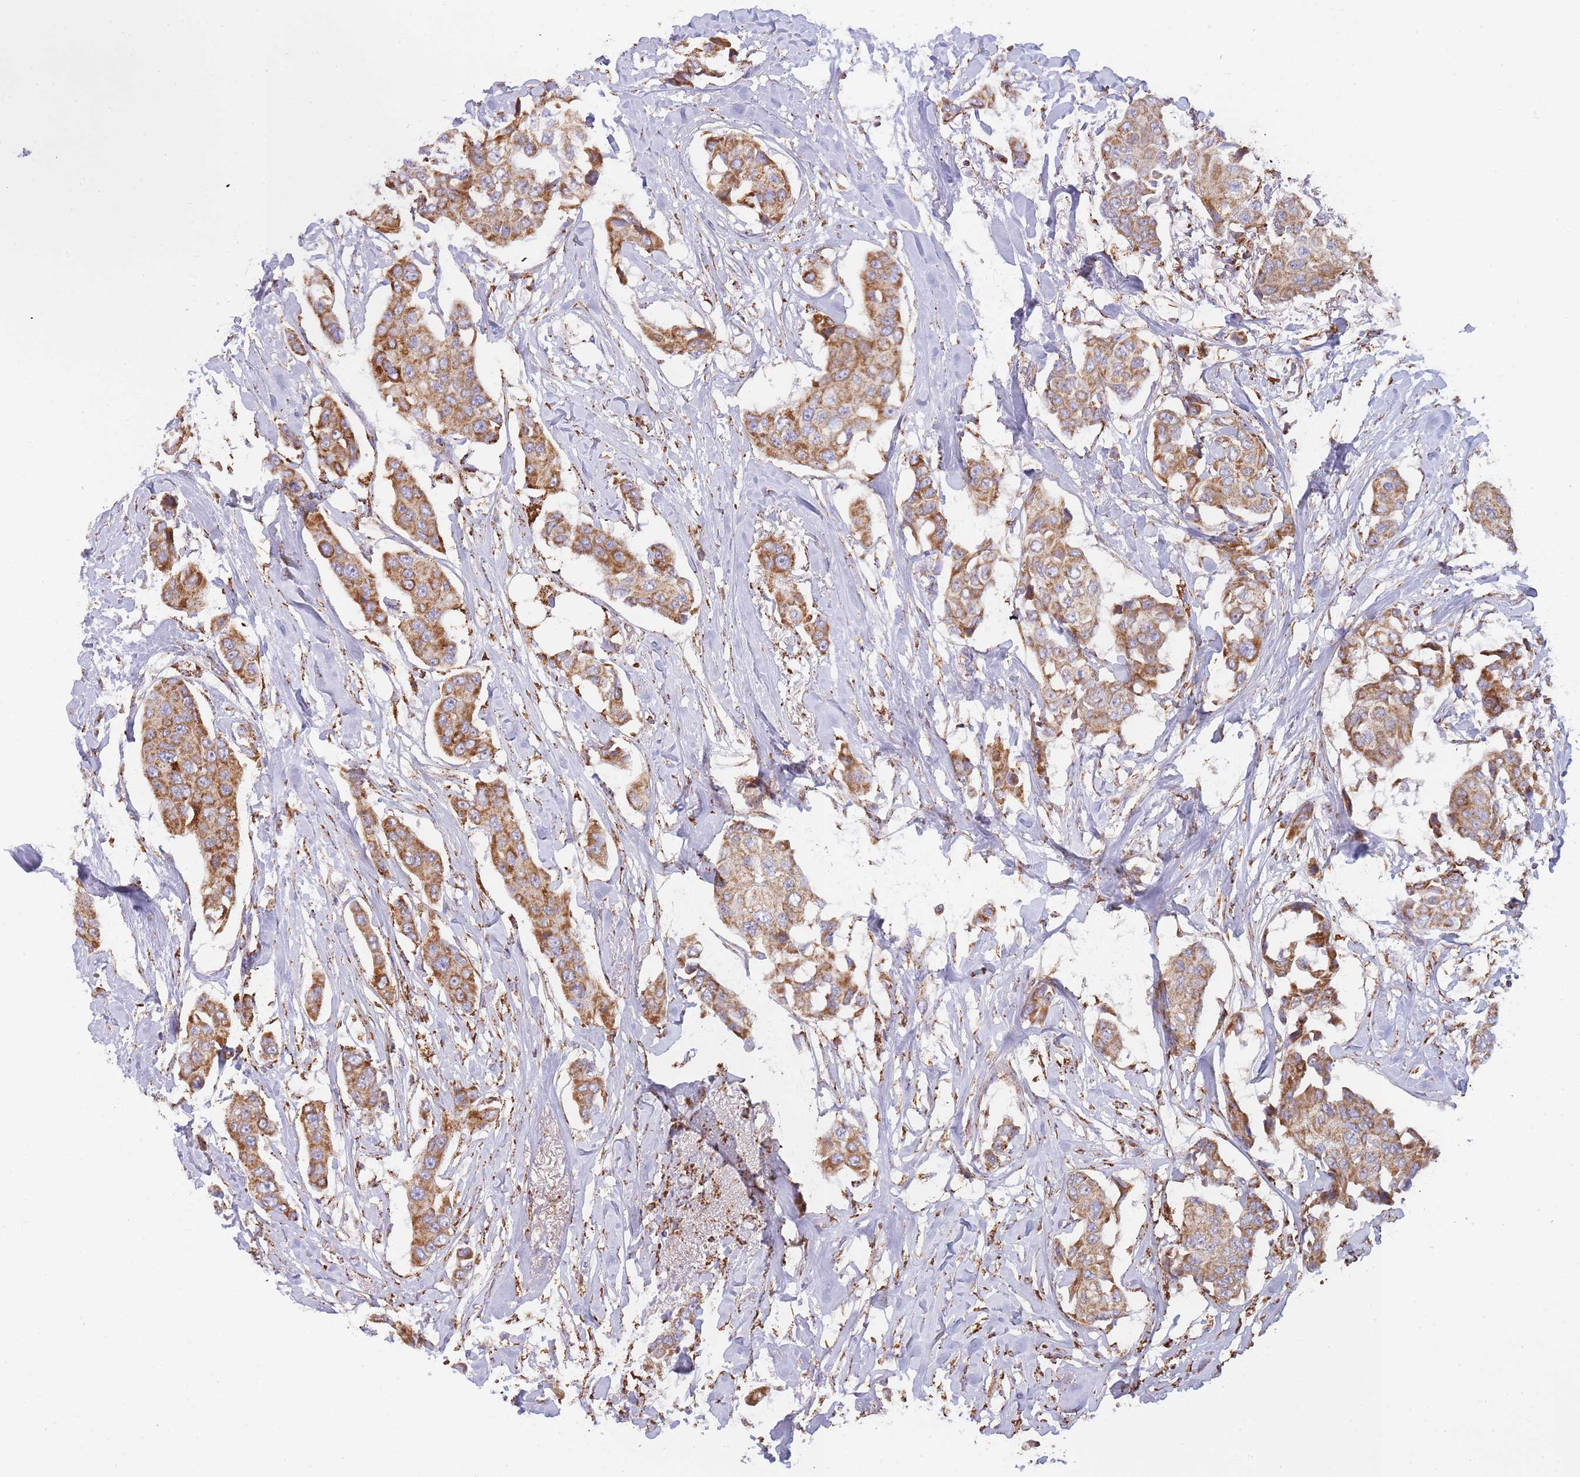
{"staining": {"intensity": "moderate", "quantity": ">75%", "location": "cytoplasmic/membranous"}, "tissue": "breast cancer", "cell_type": "Tumor cells", "image_type": "cancer", "snomed": [{"axis": "morphology", "description": "Duct carcinoma"}, {"axis": "topography", "description": "Breast"}], "caption": "A brown stain labels moderate cytoplasmic/membranous staining of a protein in breast intraductal carcinoma tumor cells.", "gene": "MRPL17", "patient": {"sex": "female", "age": 80}}